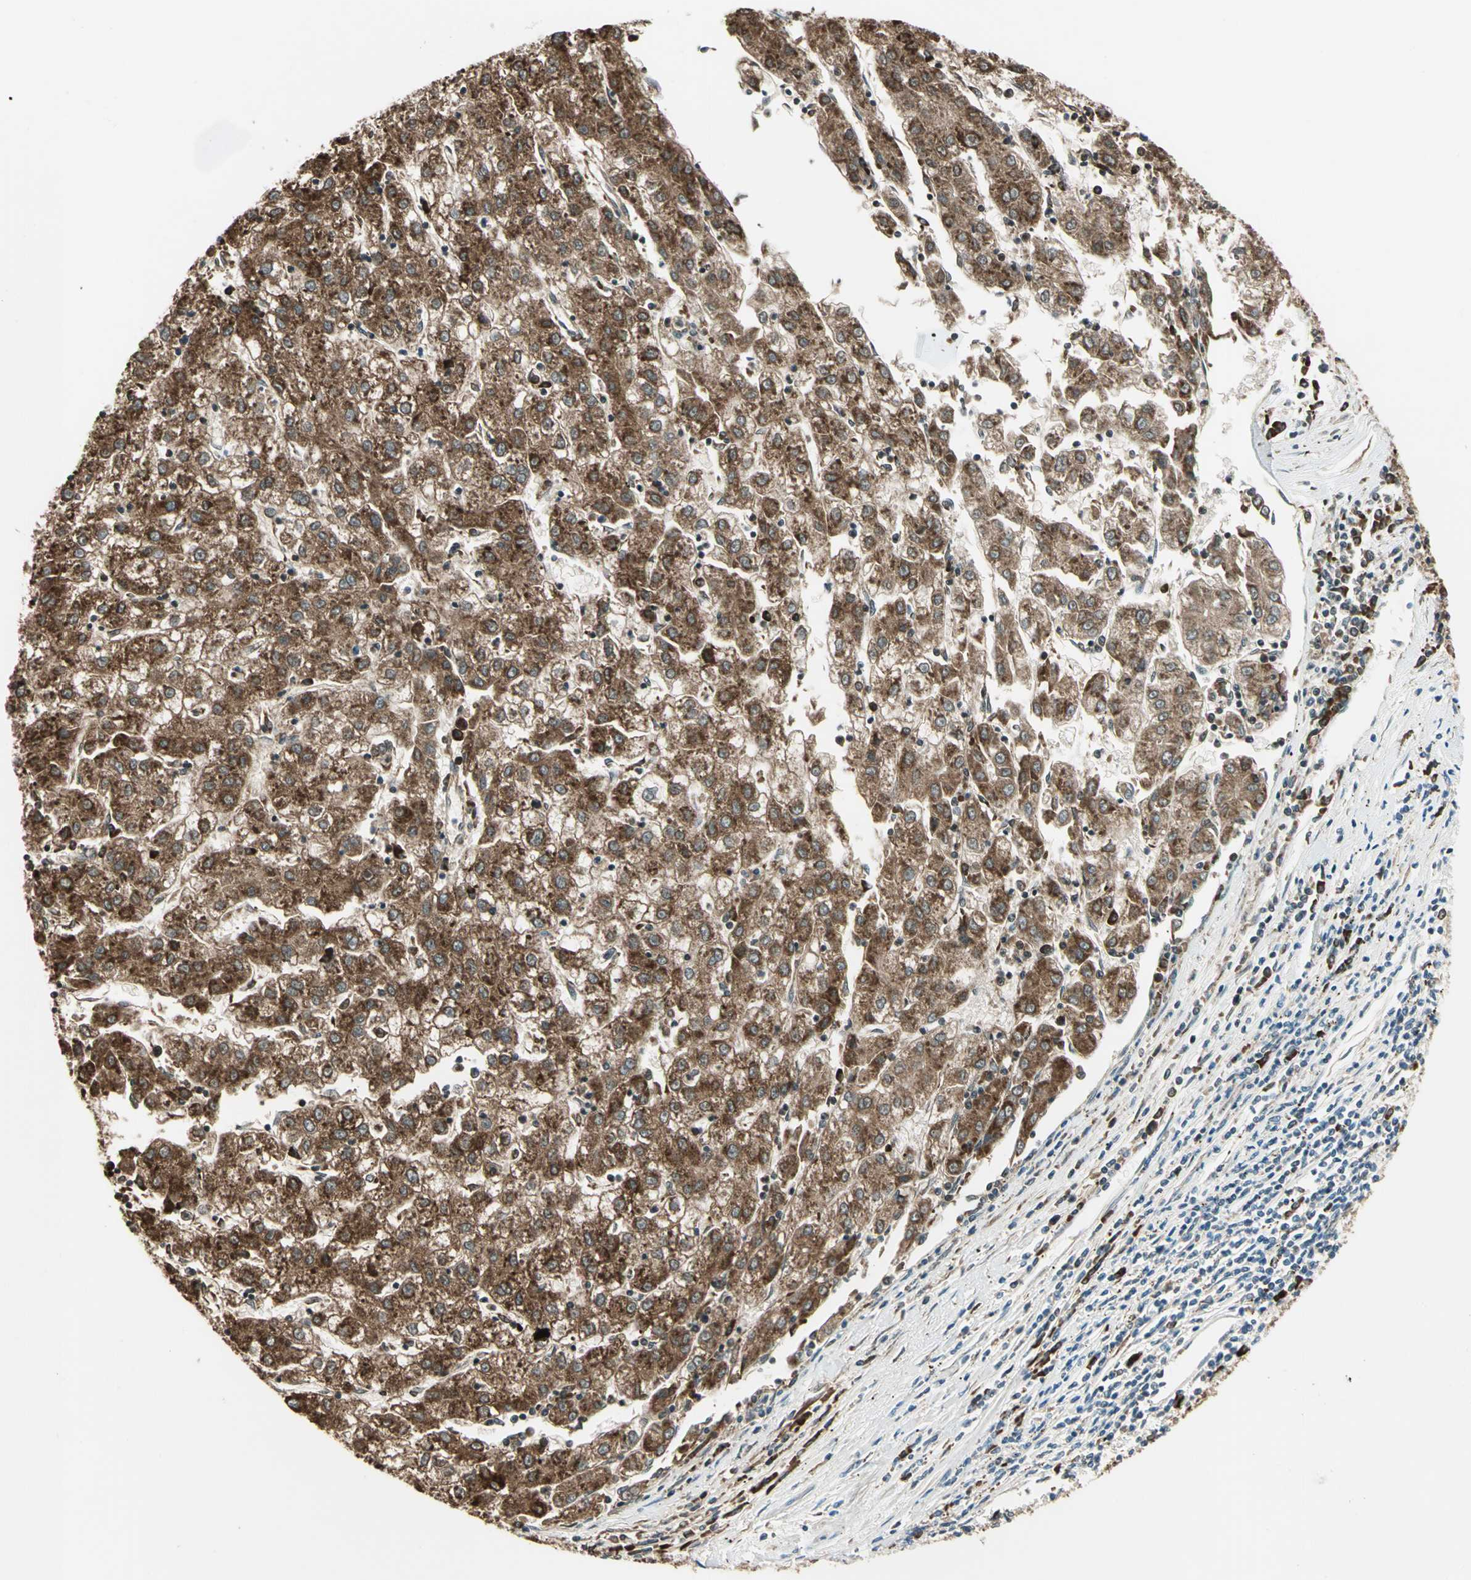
{"staining": {"intensity": "moderate", "quantity": ">75%", "location": "cytoplasmic/membranous"}, "tissue": "liver cancer", "cell_type": "Tumor cells", "image_type": "cancer", "snomed": [{"axis": "morphology", "description": "Carcinoma, Hepatocellular, NOS"}, {"axis": "topography", "description": "Liver"}], "caption": "Immunohistochemical staining of hepatocellular carcinoma (liver) demonstrates medium levels of moderate cytoplasmic/membranous protein positivity in approximately >75% of tumor cells.", "gene": "PDIA4", "patient": {"sex": "male", "age": 72}}